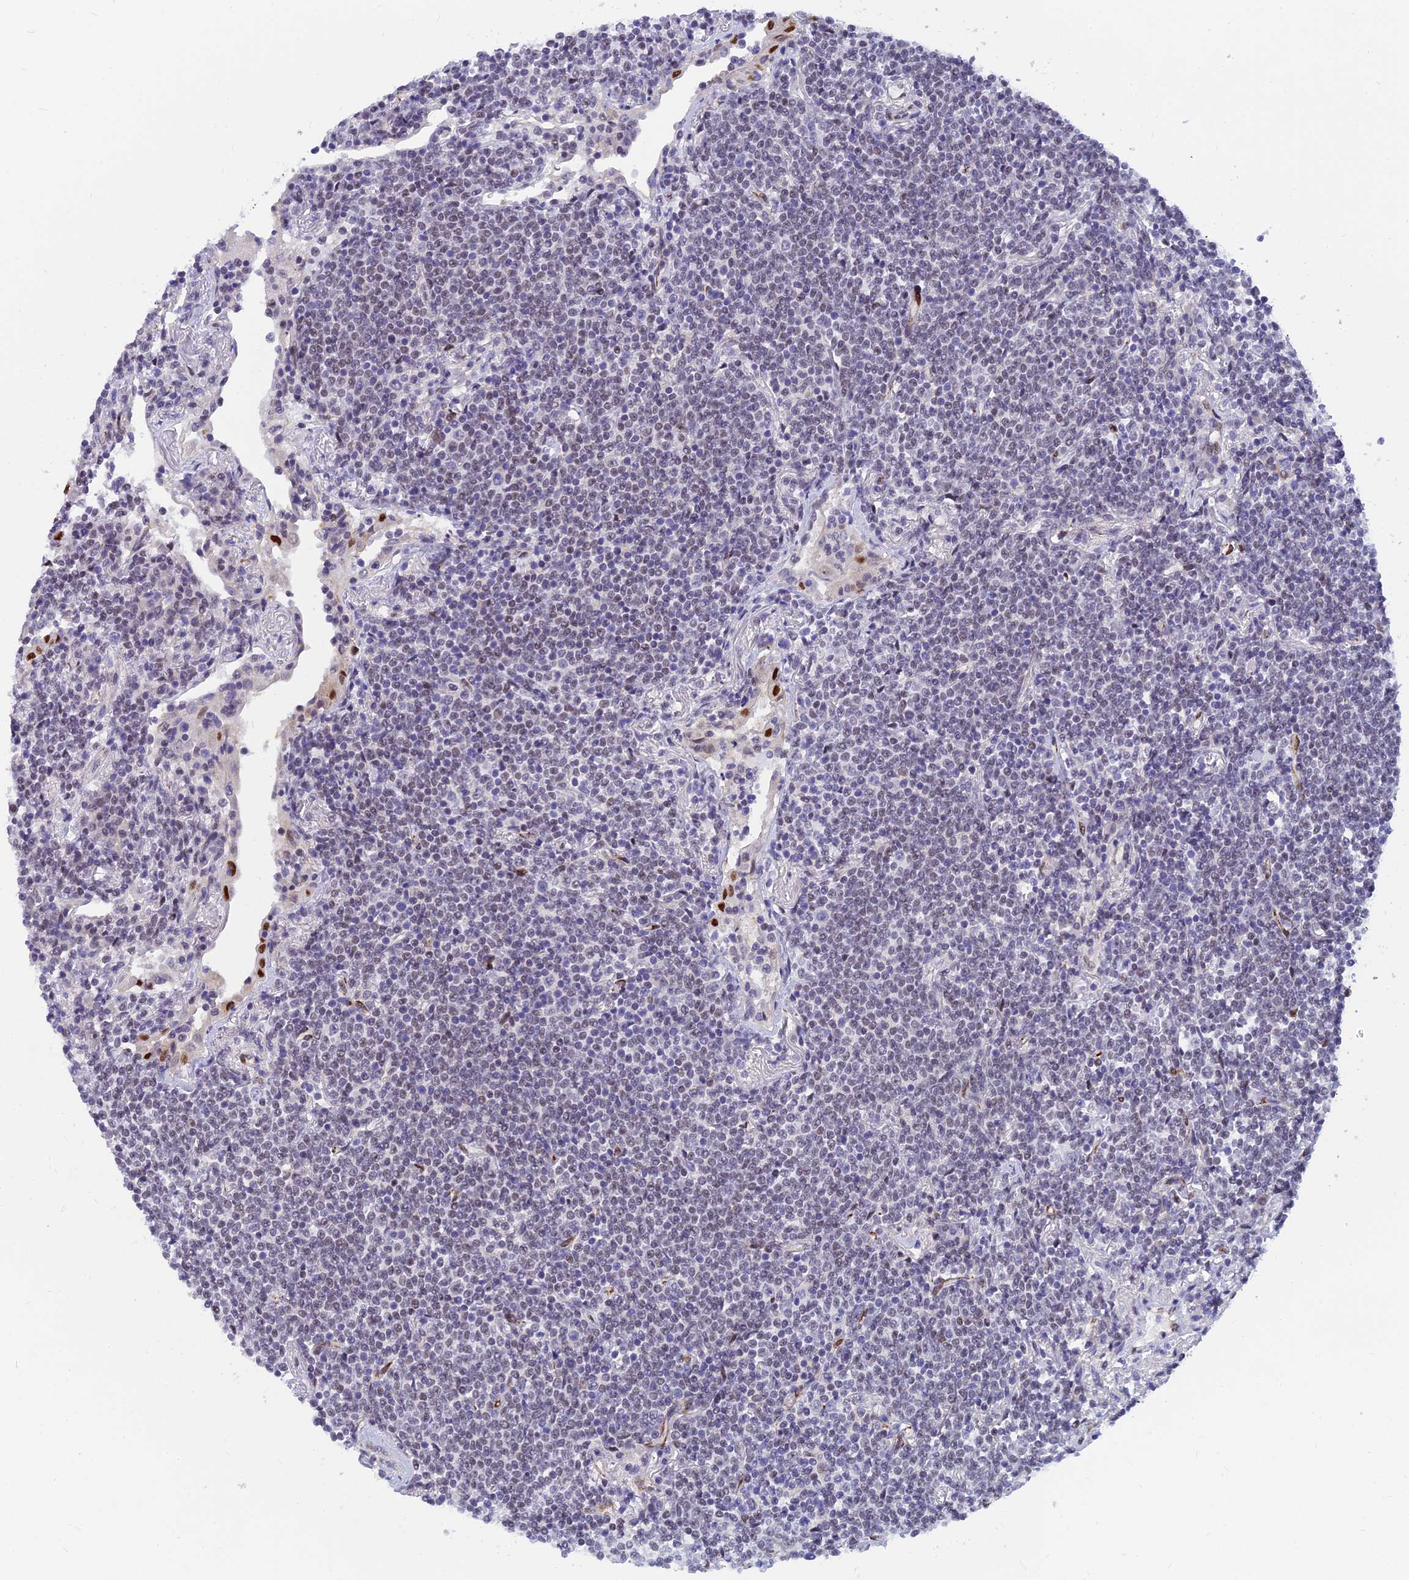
{"staining": {"intensity": "negative", "quantity": "none", "location": "none"}, "tissue": "lymphoma", "cell_type": "Tumor cells", "image_type": "cancer", "snomed": [{"axis": "morphology", "description": "Malignant lymphoma, non-Hodgkin's type, Low grade"}, {"axis": "topography", "description": "Lung"}], "caption": "Immunohistochemistry (IHC) of low-grade malignant lymphoma, non-Hodgkin's type demonstrates no expression in tumor cells. The staining was performed using DAB (3,3'-diaminobenzidine) to visualize the protein expression in brown, while the nuclei were stained in blue with hematoxylin (Magnification: 20x).", "gene": "CLK4", "patient": {"sex": "female", "age": 71}}